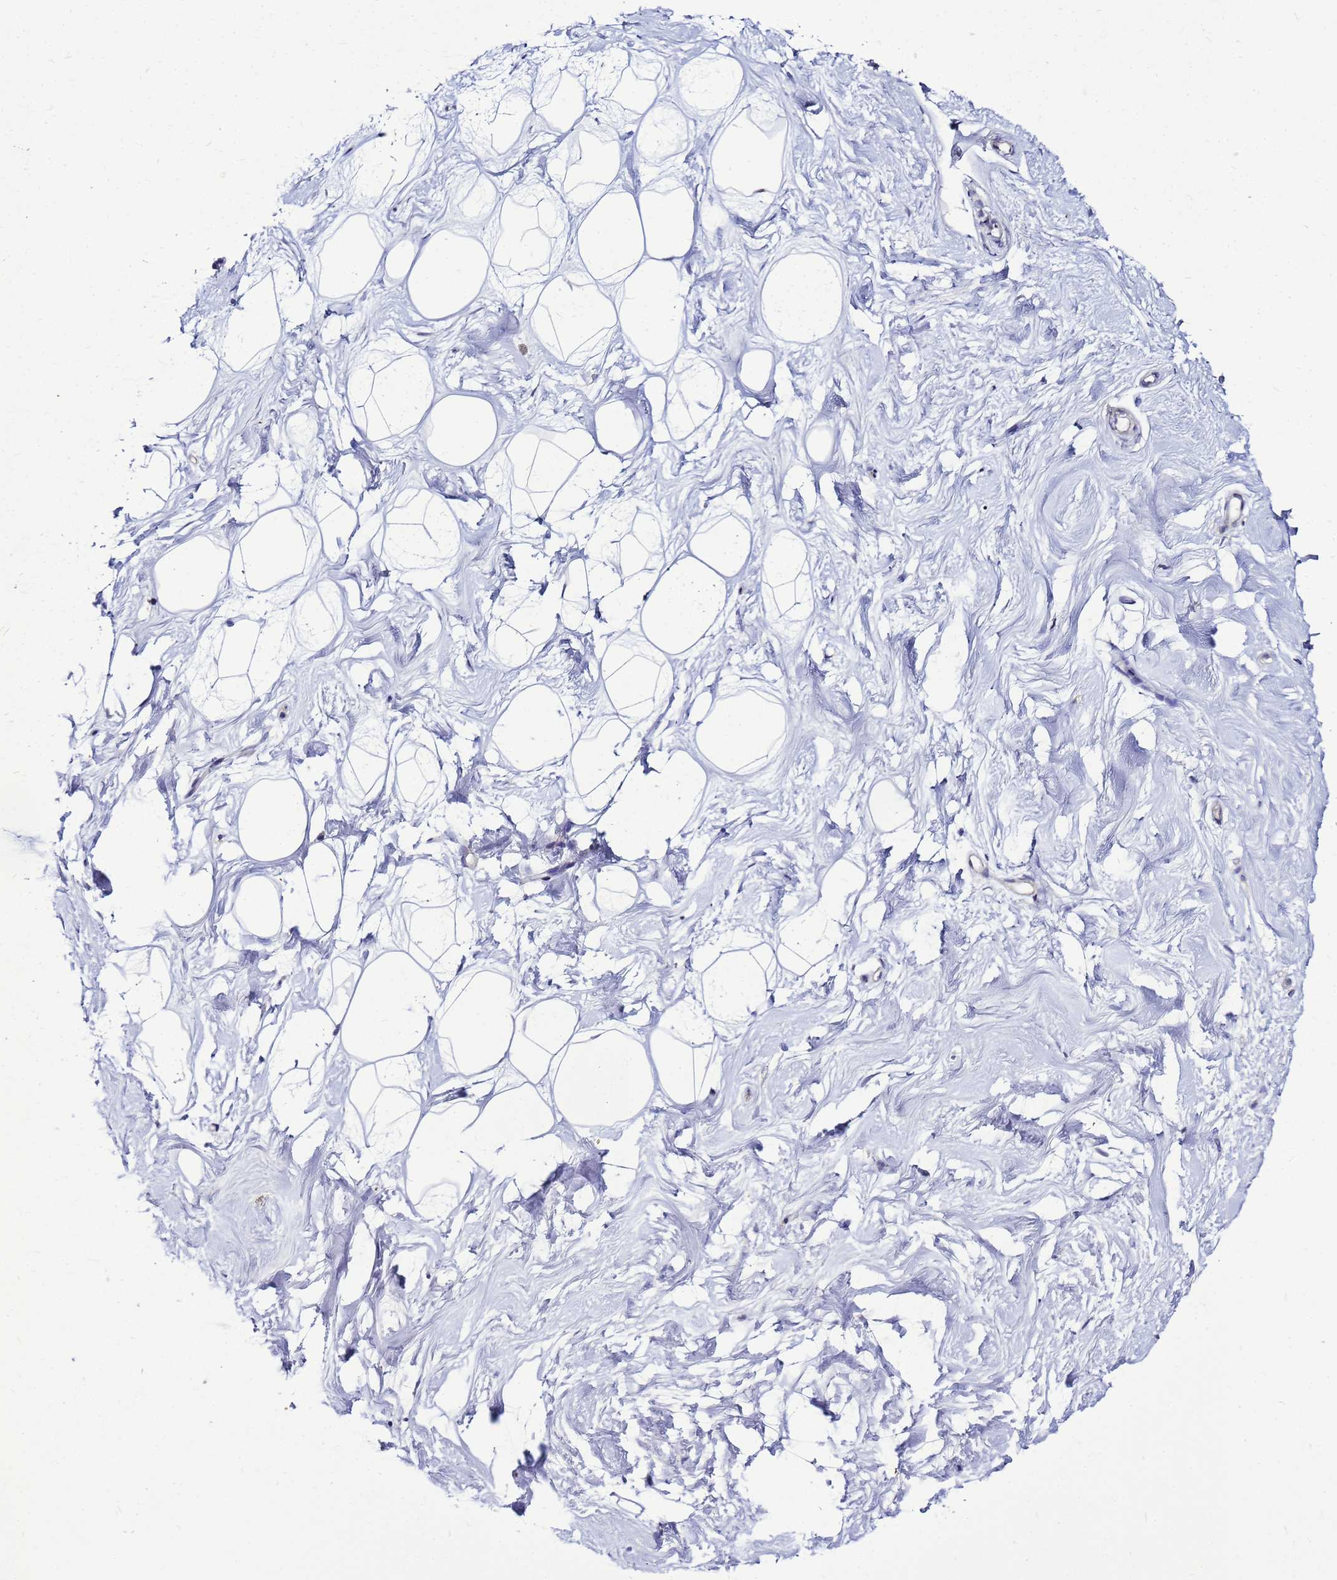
{"staining": {"intensity": "negative", "quantity": "none", "location": "none"}, "tissue": "breast", "cell_type": "Adipocytes", "image_type": "normal", "snomed": [{"axis": "morphology", "description": "Normal tissue, NOS"}, {"axis": "morphology", "description": "Adenoma, NOS"}, {"axis": "topography", "description": "Breast"}], "caption": "This is an IHC photomicrograph of unremarkable human breast. There is no positivity in adipocytes.", "gene": "SAT1", "patient": {"sex": "female", "age": 23}}